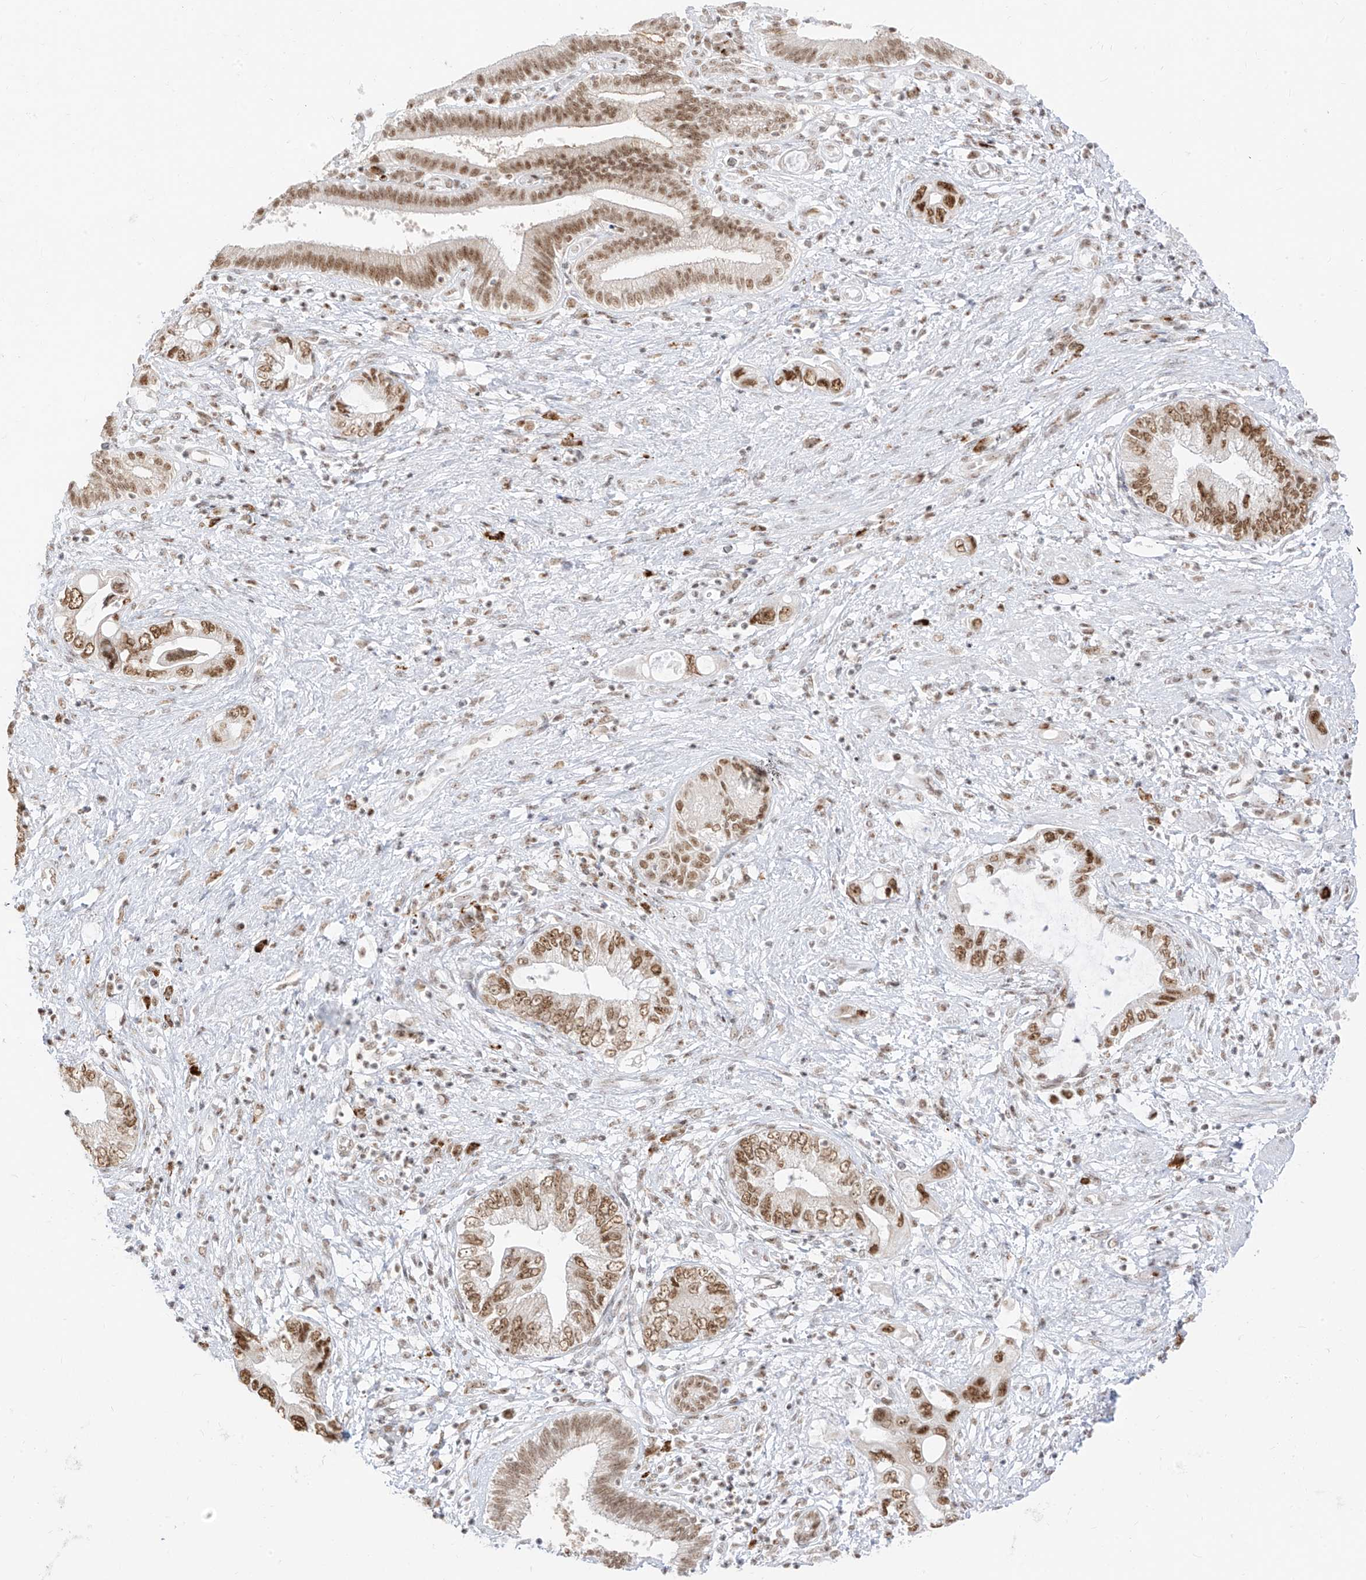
{"staining": {"intensity": "moderate", "quantity": ">75%", "location": "nuclear"}, "tissue": "pancreatic cancer", "cell_type": "Tumor cells", "image_type": "cancer", "snomed": [{"axis": "morphology", "description": "Adenocarcinoma, NOS"}, {"axis": "topography", "description": "Pancreas"}], "caption": "Moderate nuclear expression for a protein is present in about >75% of tumor cells of adenocarcinoma (pancreatic) using IHC.", "gene": "SUPT5H", "patient": {"sex": "female", "age": 73}}